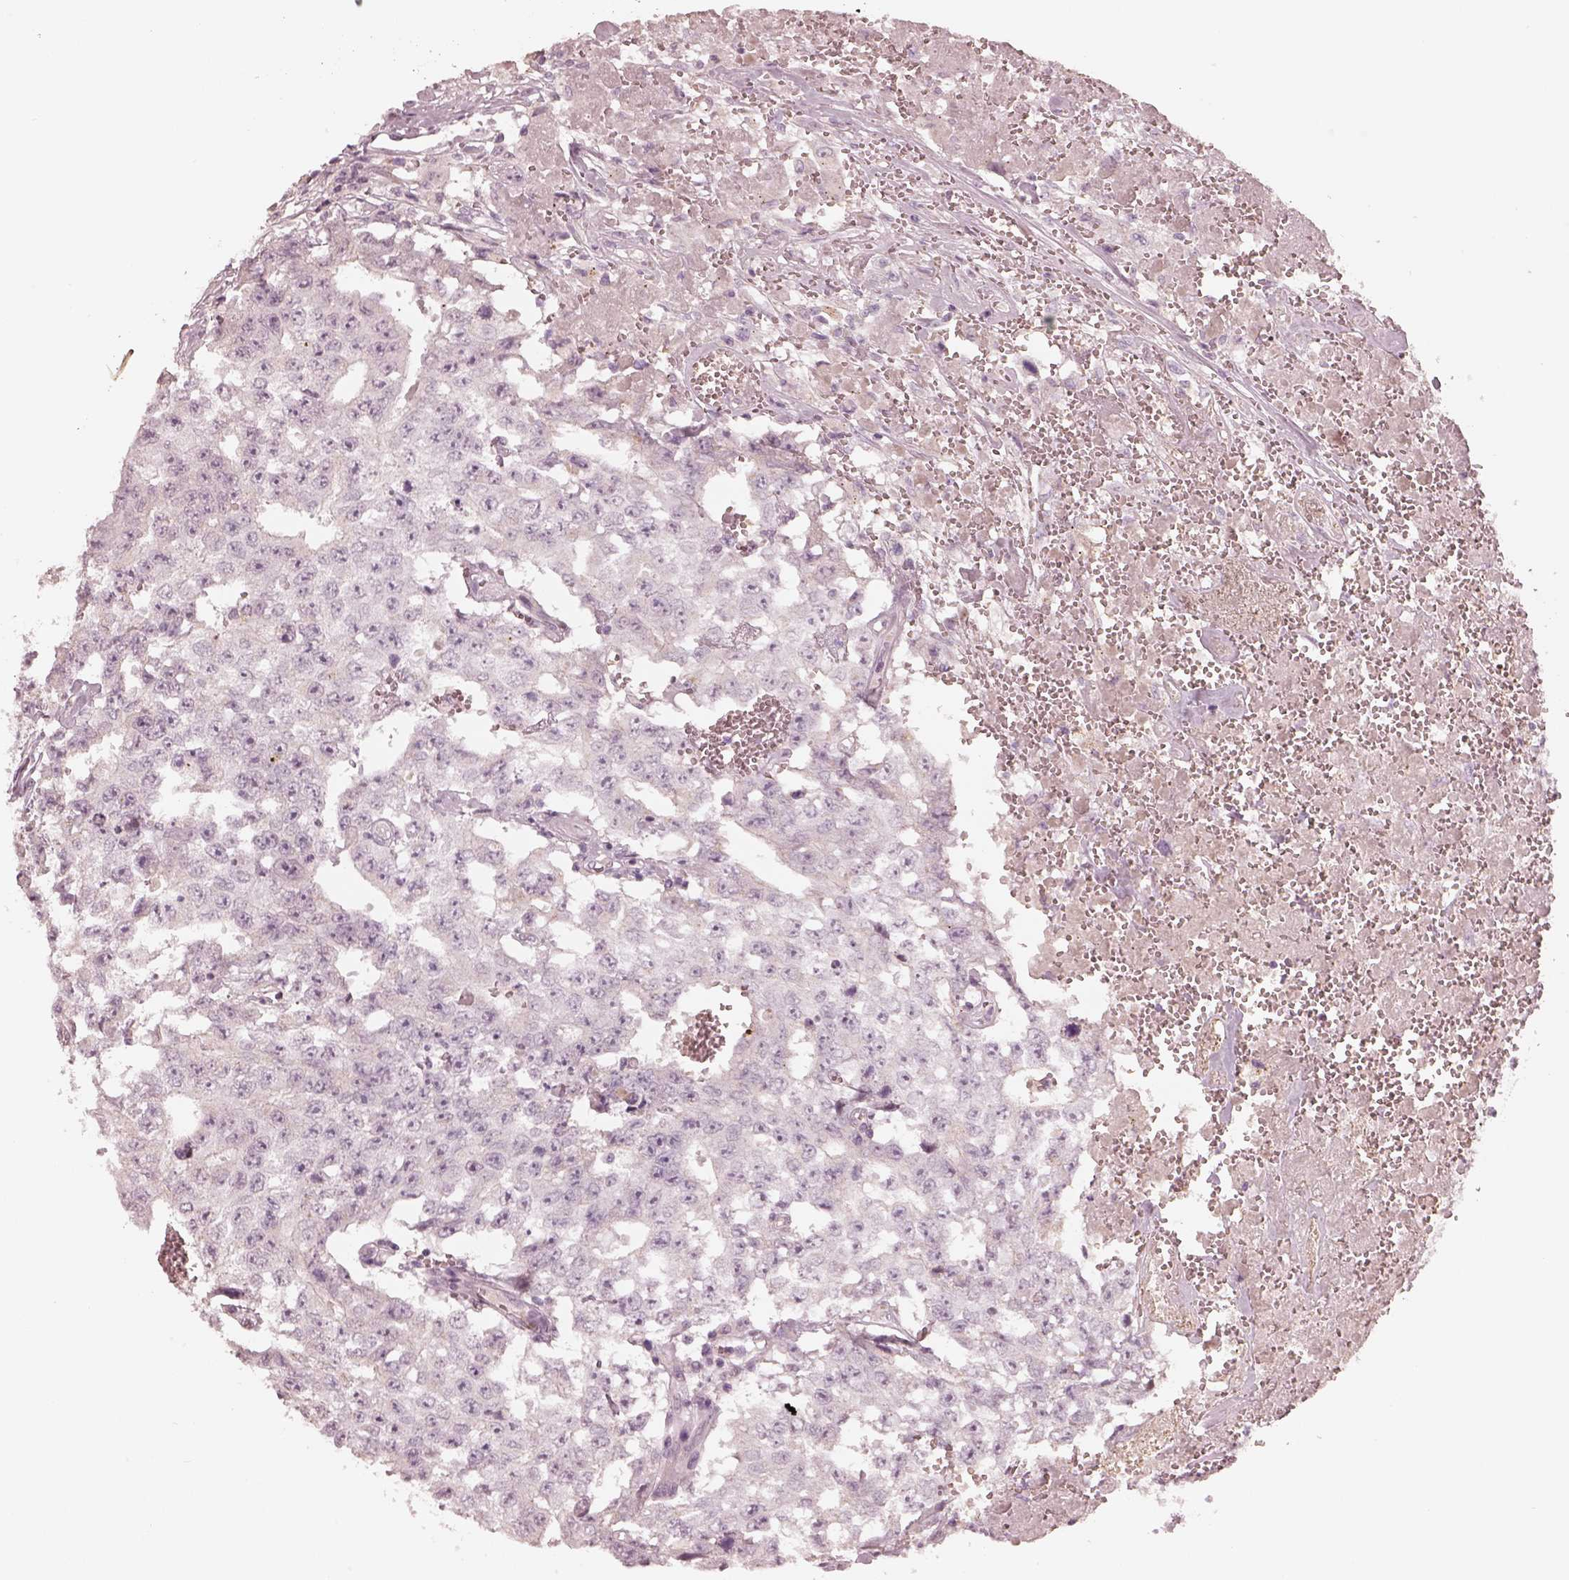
{"staining": {"intensity": "negative", "quantity": "none", "location": "none"}, "tissue": "testis cancer", "cell_type": "Tumor cells", "image_type": "cancer", "snomed": [{"axis": "morphology", "description": "Carcinoma, Embryonal, NOS"}, {"axis": "topography", "description": "Testis"}], "caption": "This is a histopathology image of immunohistochemistry (IHC) staining of testis cancer (embryonal carcinoma), which shows no staining in tumor cells.", "gene": "ANKLE1", "patient": {"sex": "male", "age": 36}}